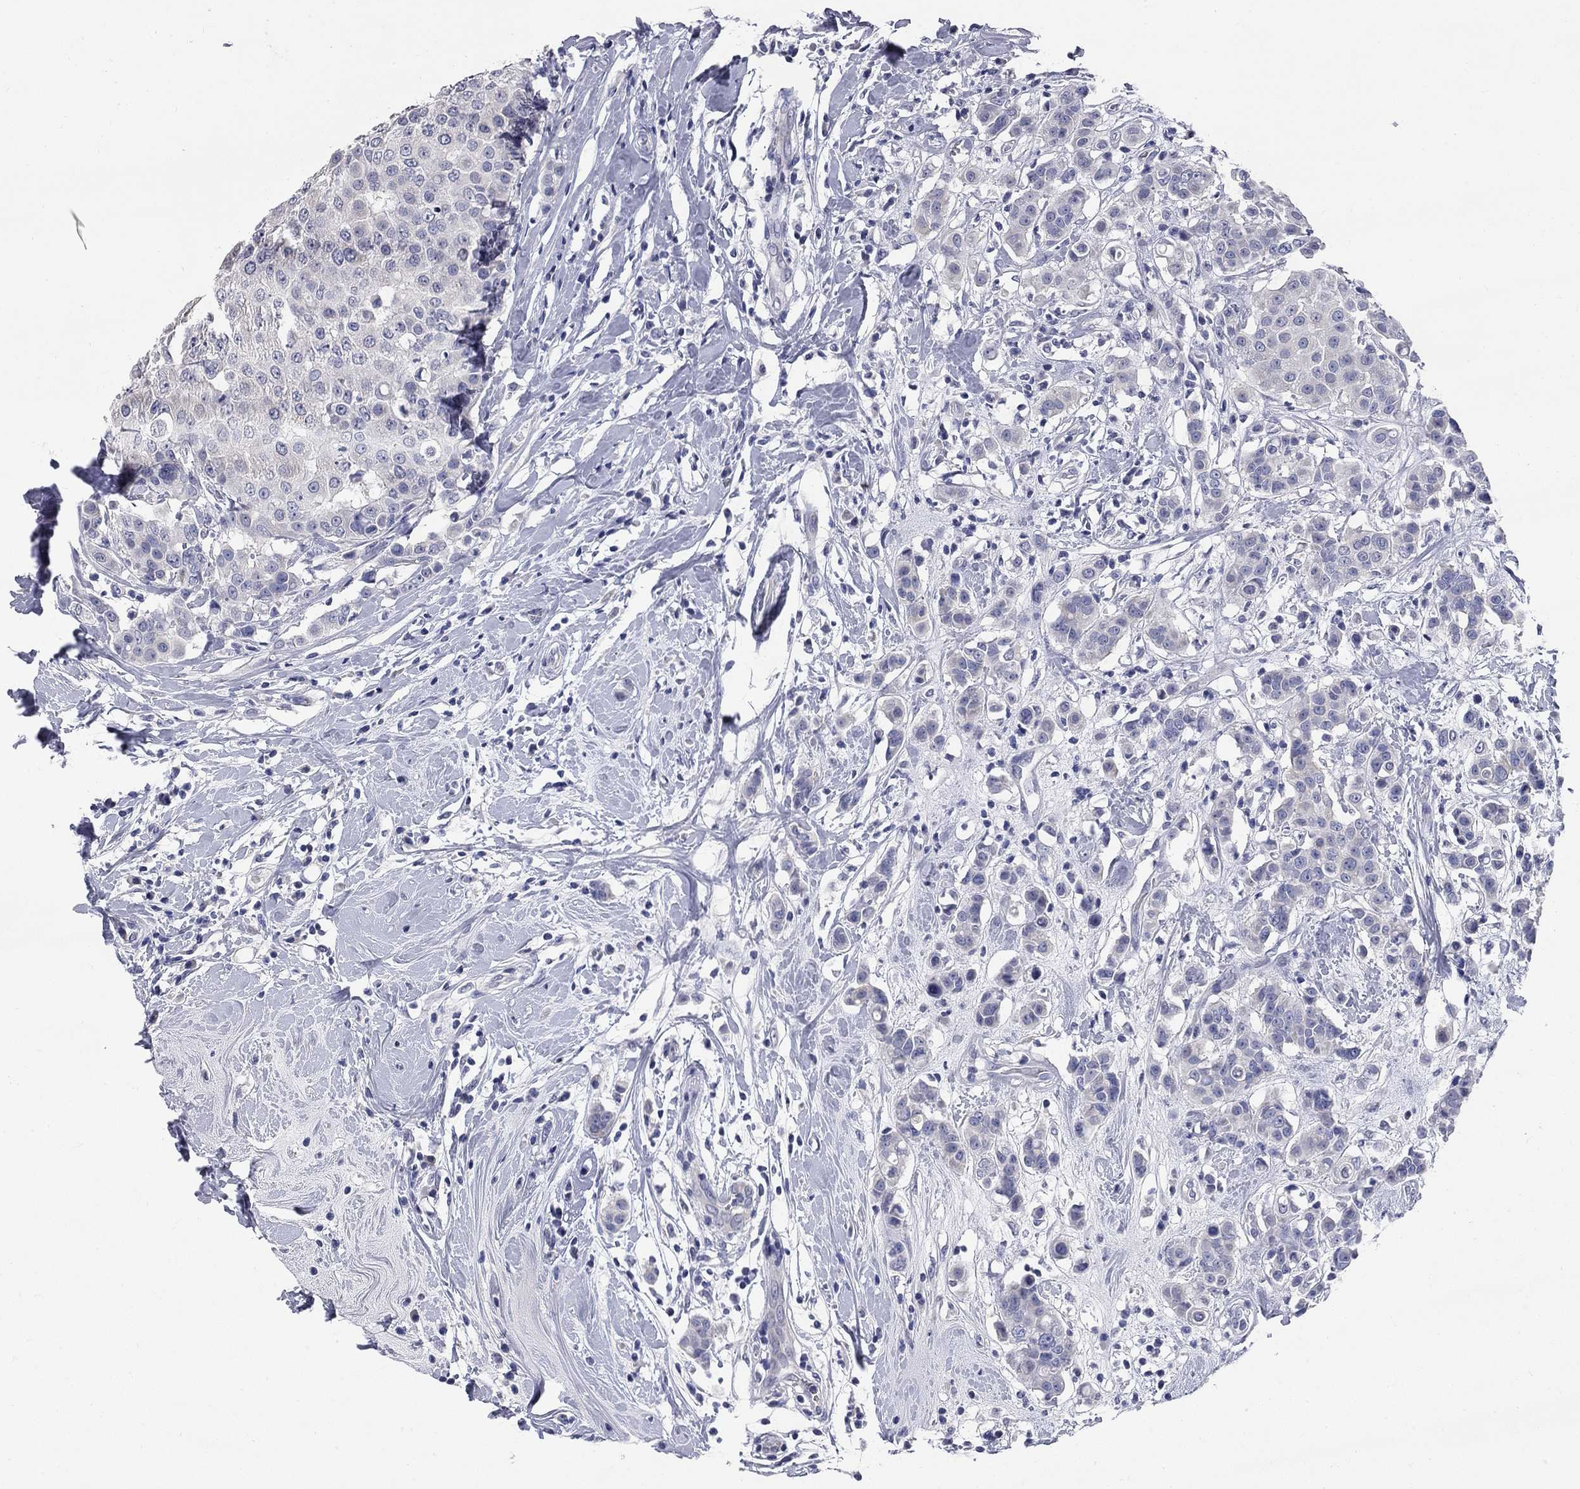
{"staining": {"intensity": "negative", "quantity": "none", "location": "none"}, "tissue": "breast cancer", "cell_type": "Tumor cells", "image_type": "cancer", "snomed": [{"axis": "morphology", "description": "Duct carcinoma"}, {"axis": "topography", "description": "Breast"}], "caption": "DAB immunohistochemical staining of human breast infiltrating ductal carcinoma exhibits no significant positivity in tumor cells.", "gene": "SYT12", "patient": {"sex": "female", "age": 27}}